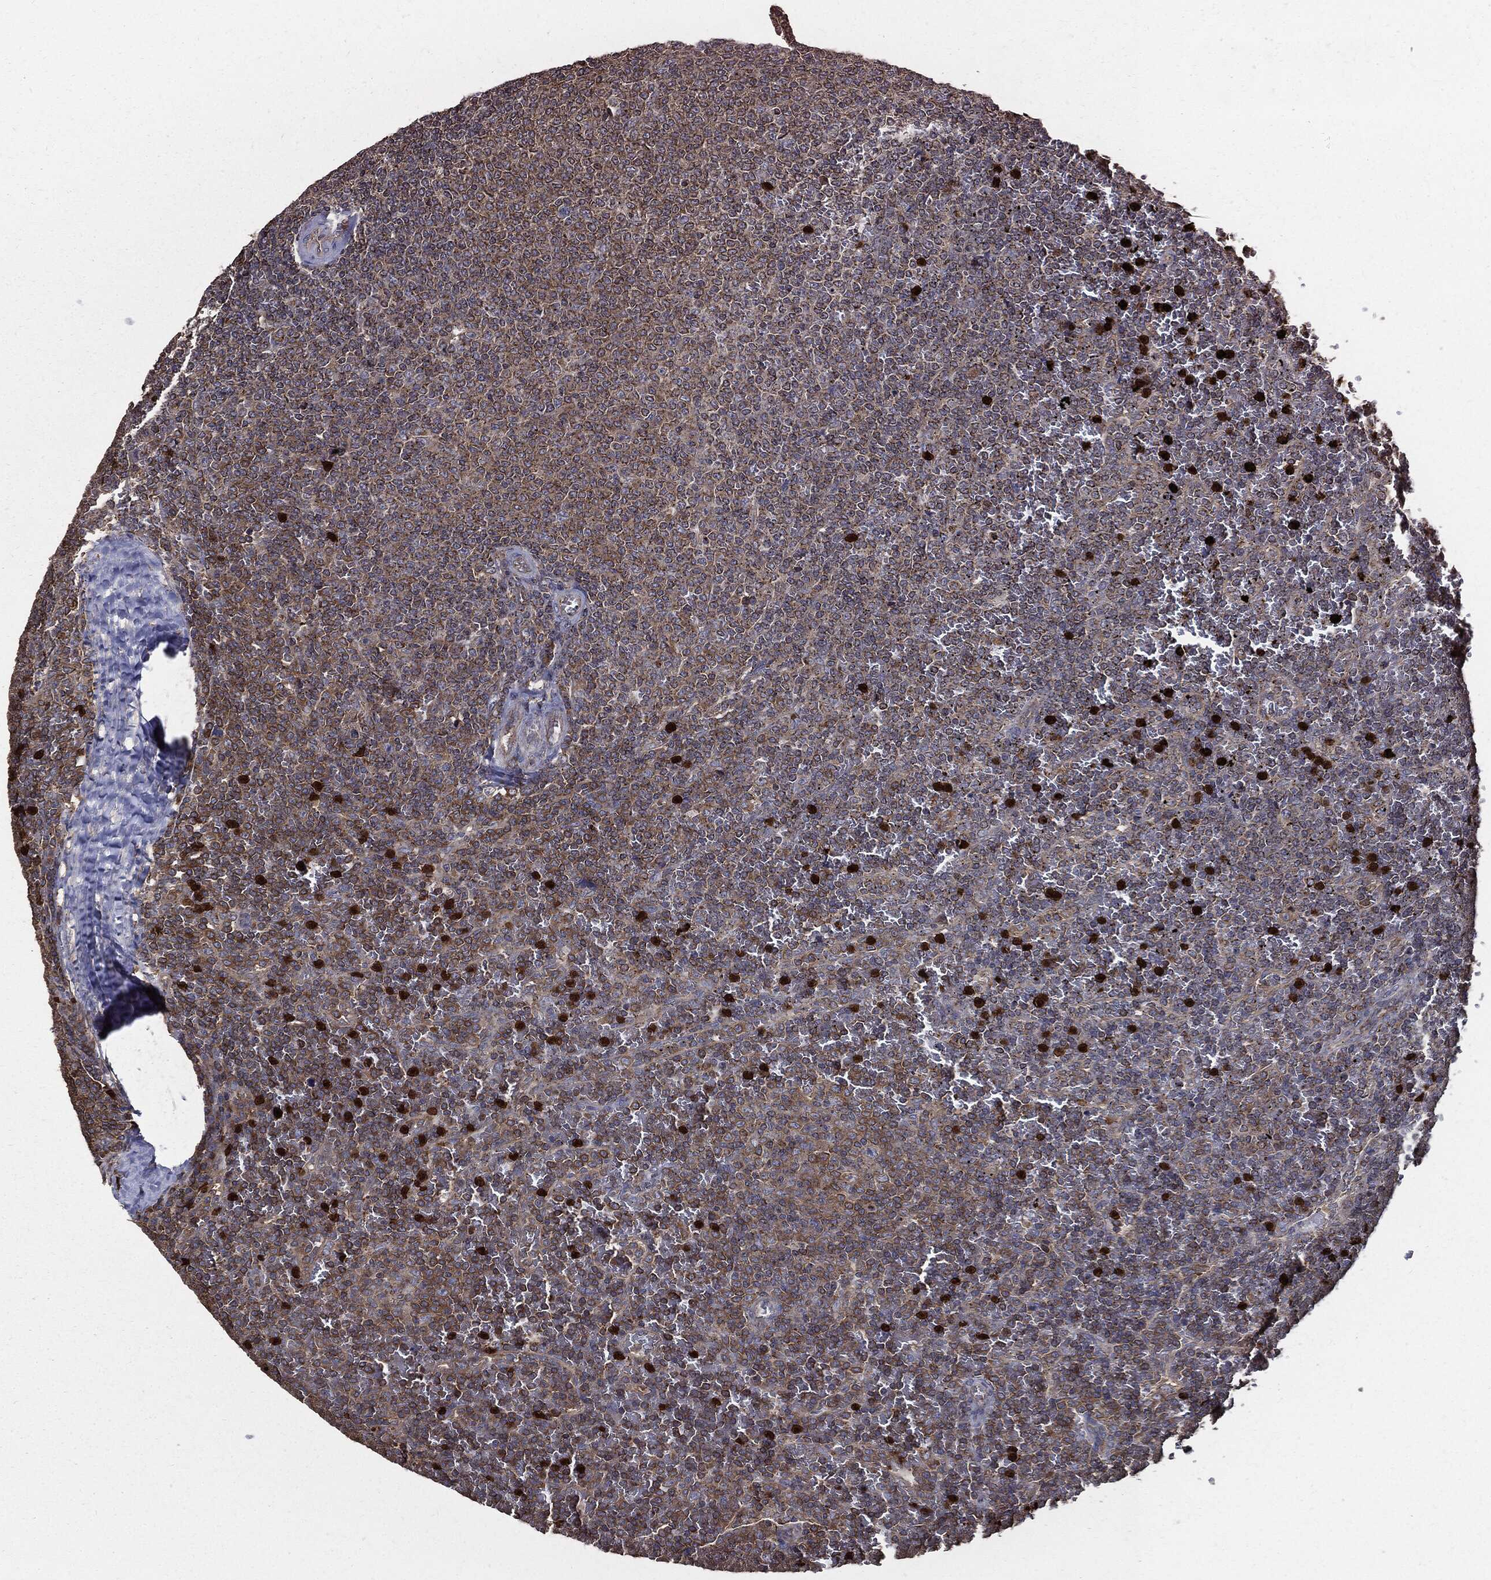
{"staining": {"intensity": "moderate", "quantity": "25%-75%", "location": "cytoplasmic/membranous"}, "tissue": "lymphoma", "cell_type": "Tumor cells", "image_type": "cancer", "snomed": [{"axis": "morphology", "description": "Malignant lymphoma, non-Hodgkin's type, Low grade"}, {"axis": "topography", "description": "Spleen"}], "caption": "DAB (3,3'-diaminobenzidine) immunohistochemical staining of human malignant lymphoma, non-Hodgkin's type (low-grade) exhibits moderate cytoplasmic/membranous protein expression in approximately 25%-75% of tumor cells. The staining was performed using DAB, with brown indicating positive protein expression. Nuclei are stained blue with hematoxylin.", "gene": "PDCD6IP", "patient": {"sex": "female", "age": 77}}